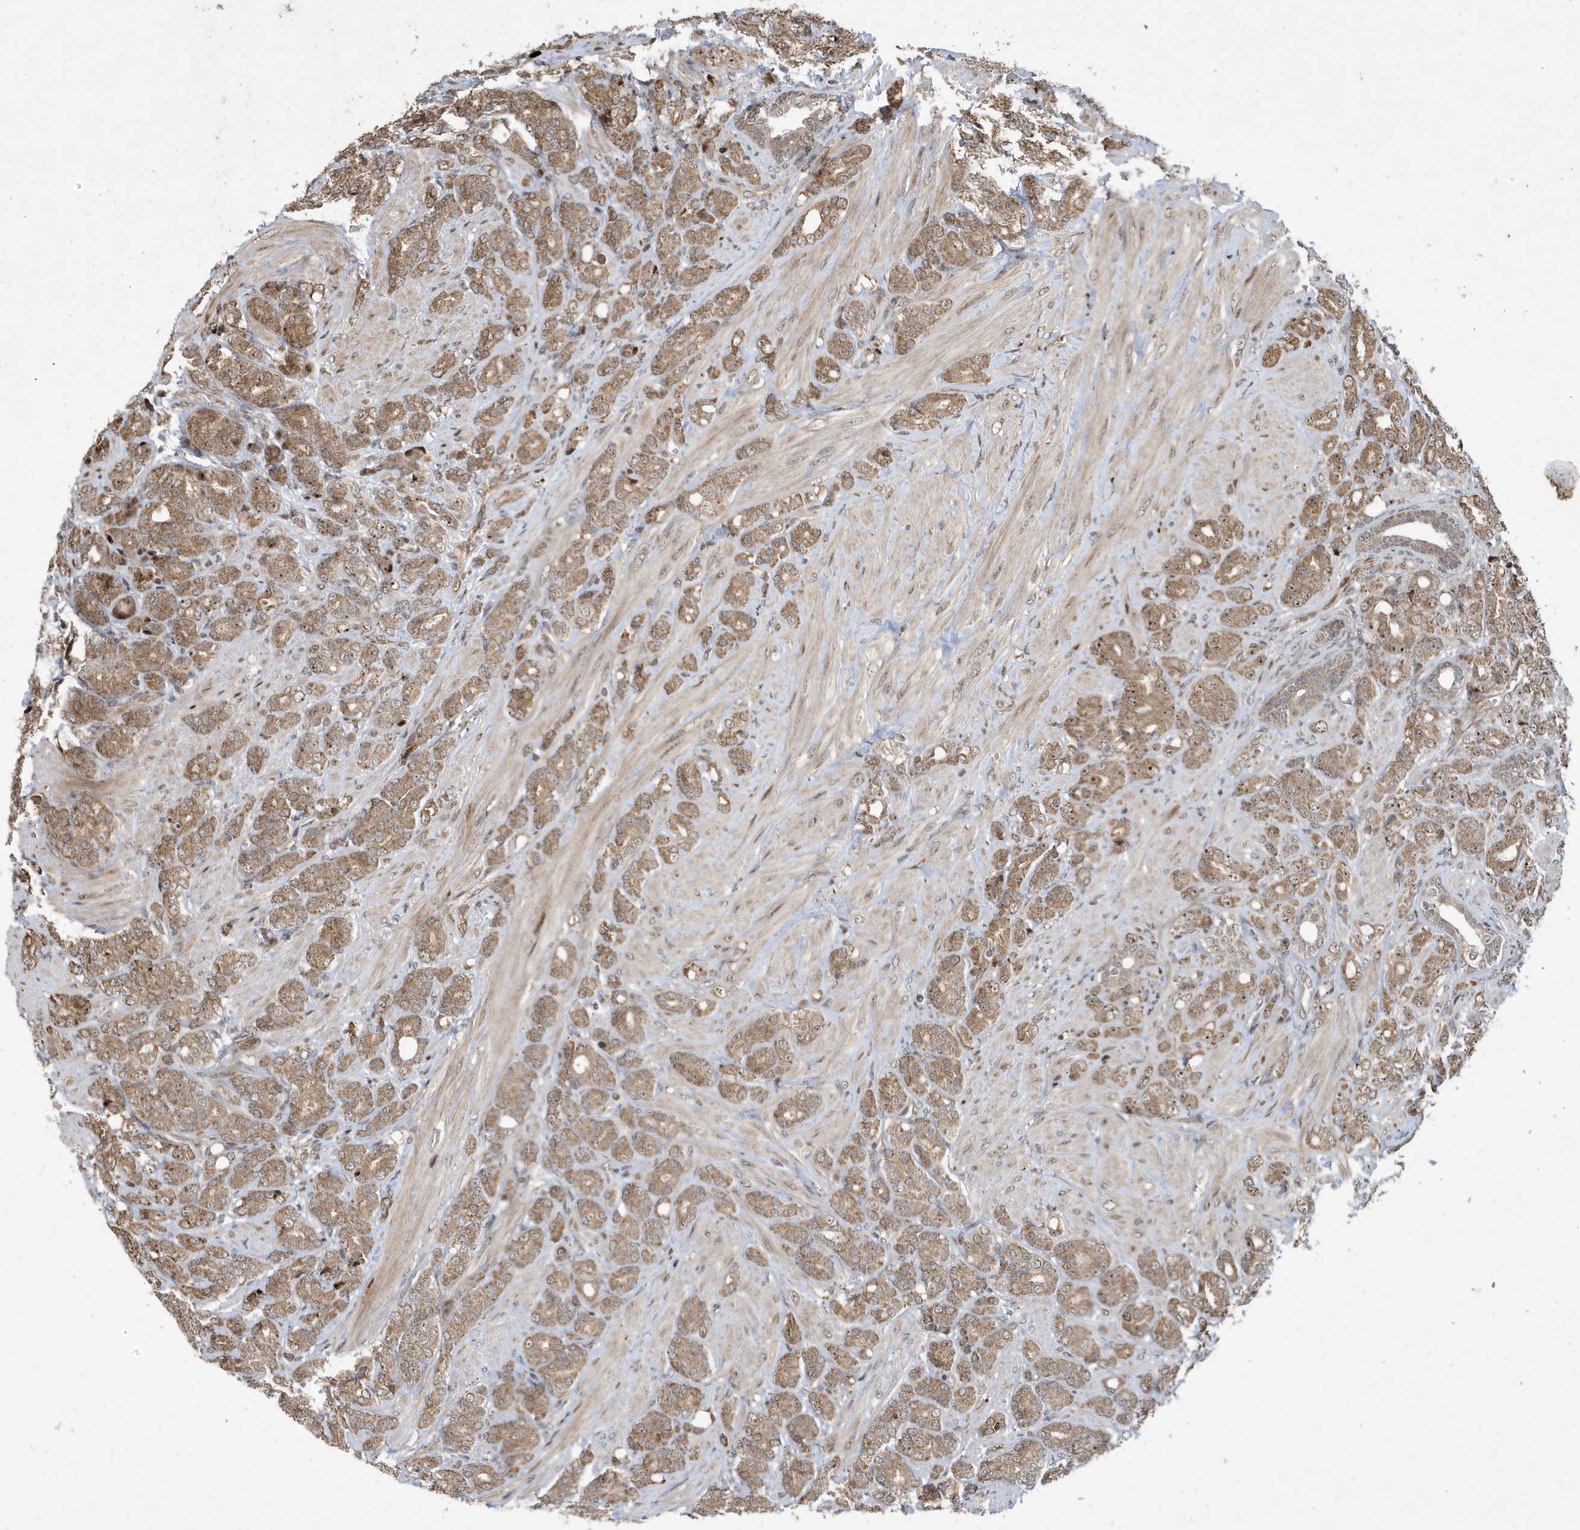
{"staining": {"intensity": "moderate", "quantity": ">75%", "location": "cytoplasmic/membranous,nuclear"}, "tissue": "prostate cancer", "cell_type": "Tumor cells", "image_type": "cancer", "snomed": [{"axis": "morphology", "description": "Adenocarcinoma, High grade"}, {"axis": "topography", "description": "Prostate"}], "caption": "DAB (3,3'-diaminobenzidine) immunohistochemical staining of human prostate cancer (high-grade adenocarcinoma) shows moderate cytoplasmic/membranous and nuclear protein positivity in approximately >75% of tumor cells. The staining is performed using DAB brown chromogen to label protein expression. The nuclei are counter-stained blue using hematoxylin.", "gene": "FAM9B", "patient": {"sex": "male", "age": 62}}